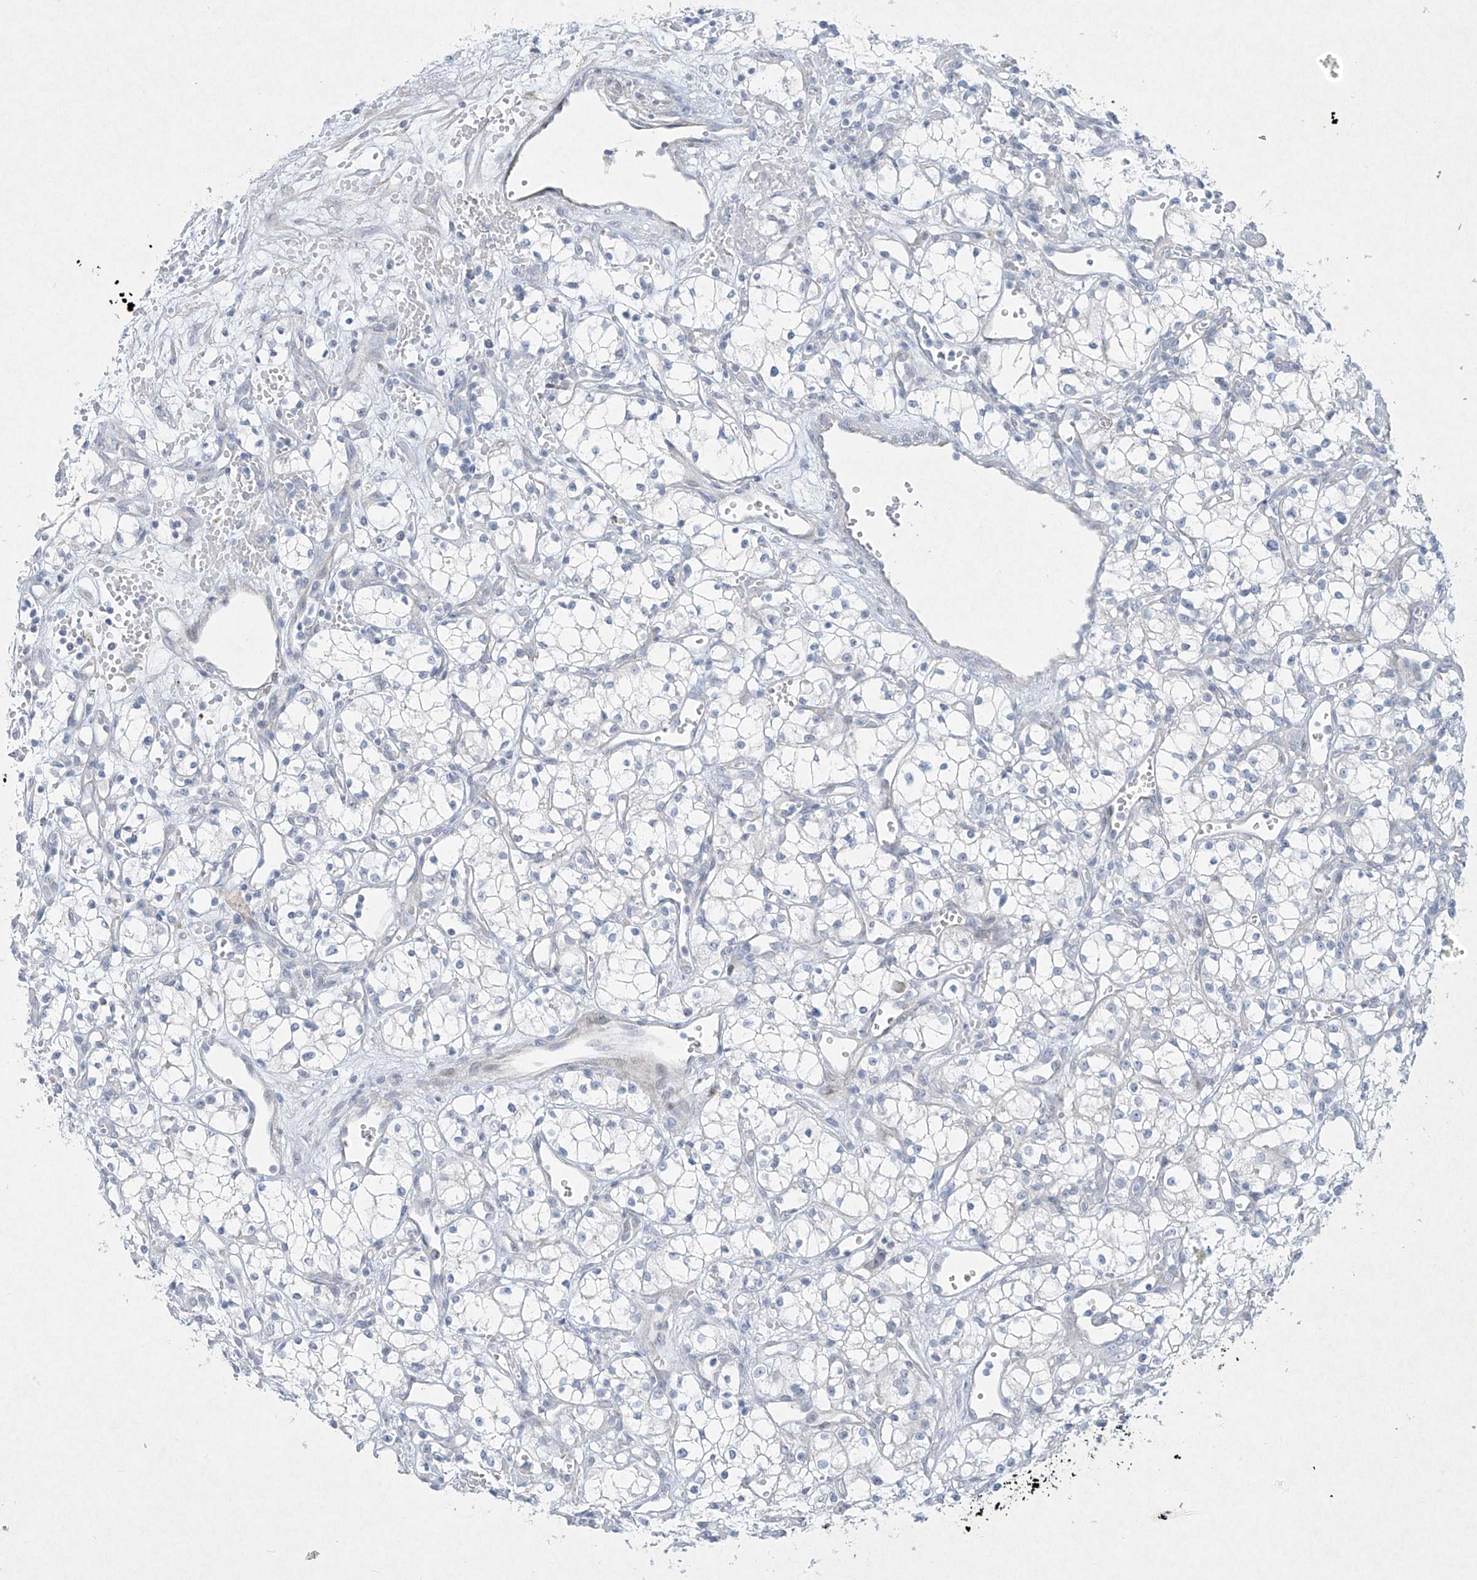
{"staining": {"intensity": "negative", "quantity": "none", "location": "none"}, "tissue": "renal cancer", "cell_type": "Tumor cells", "image_type": "cancer", "snomed": [{"axis": "morphology", "description": "Adenocarcinoma, NOS"}, {"axis": "topography", "description": "Kidney"}], "caption": "Immunohistochemistry image of neoplastic tissue: human adenocarcinoma (renal) stained with DAB (3,3'-diaminobenzidine) exhibits no significant protein positivity in tumor cells.", "gene": "PAX6", "patient": {"sex": "male", "age": 59}}